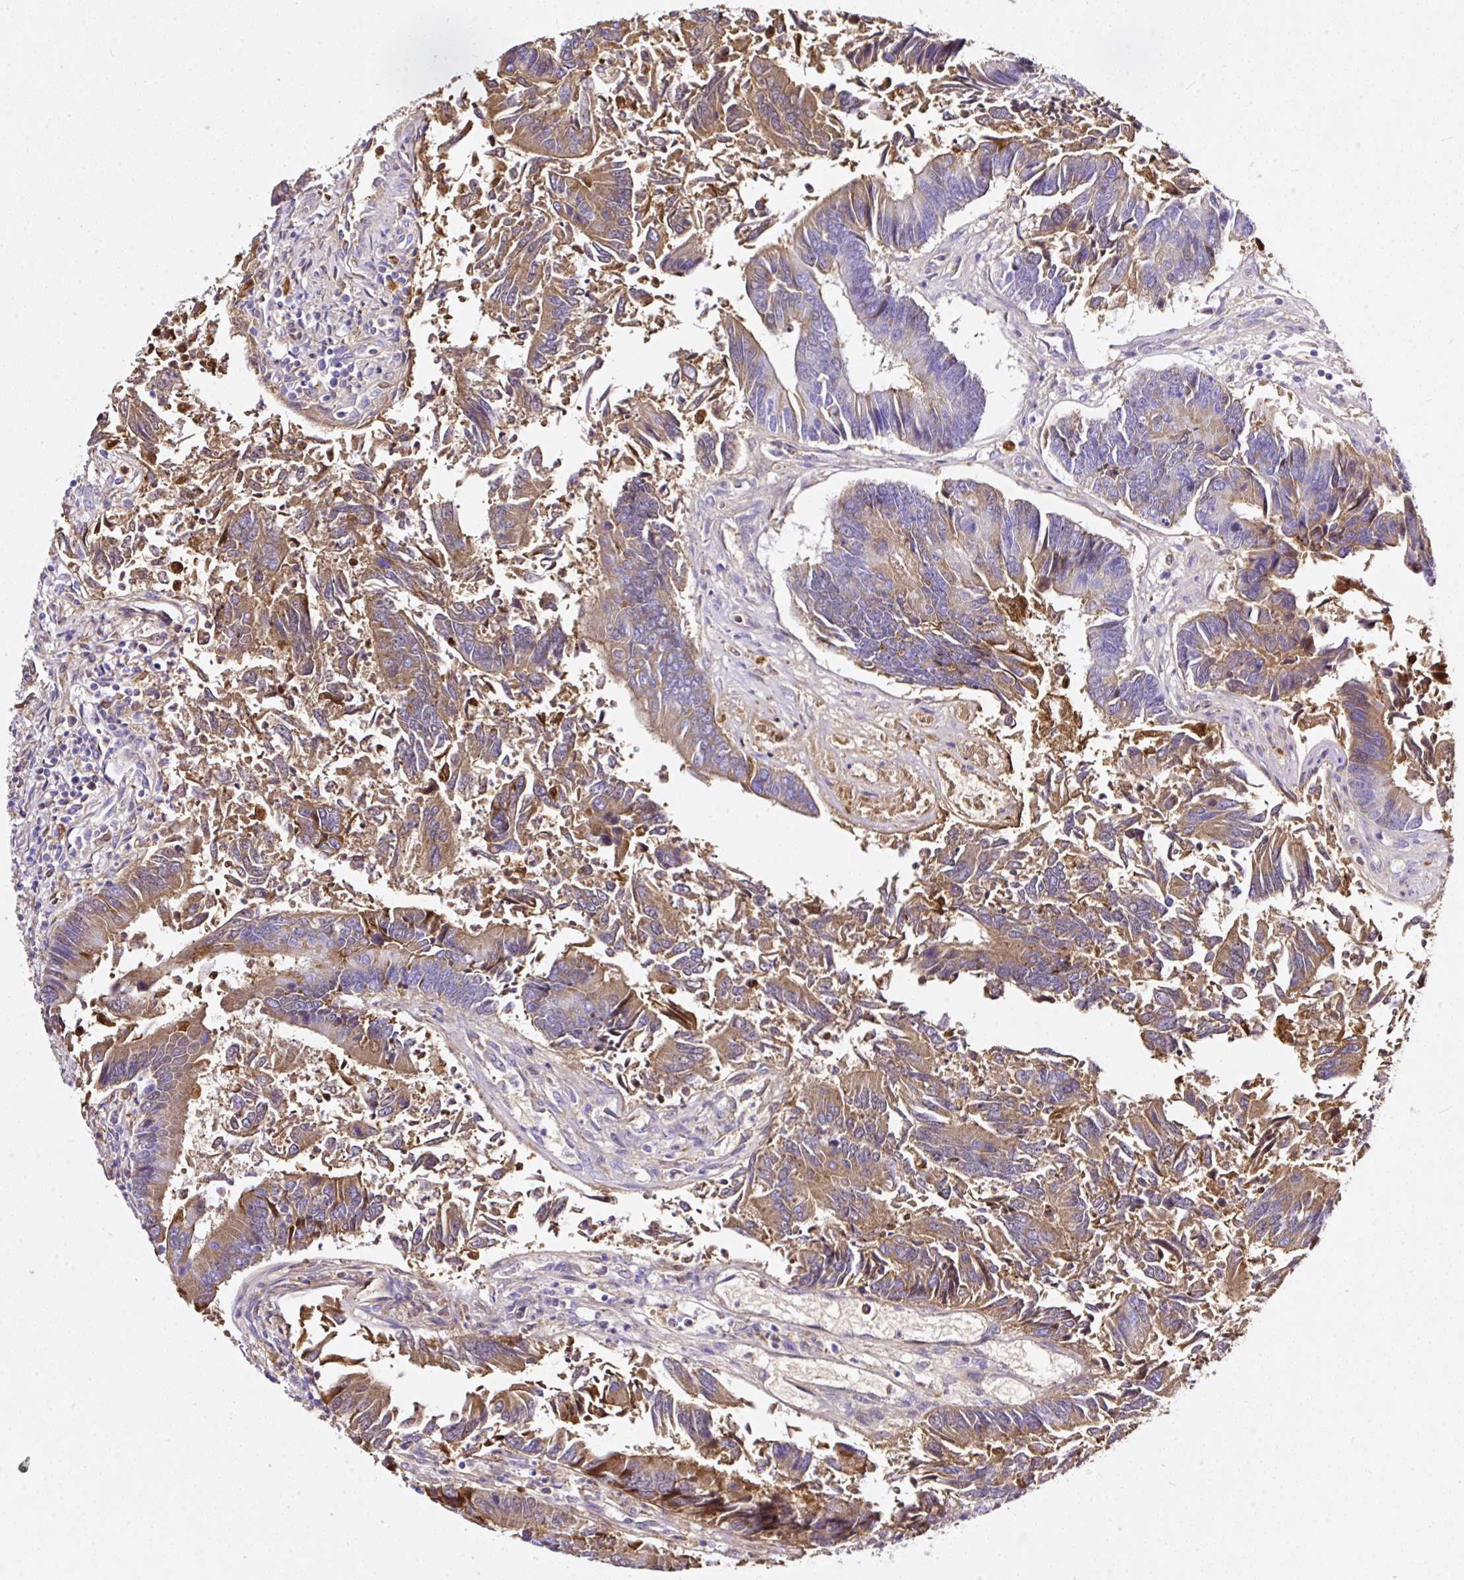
{"staining": {"intensity": "moderate", "quantity": "25%-75%", "location": "cytoplasmic/membranous"}, "tissue": "colorectal cancer", "cell_type": "Tumor cells", "image_type": "cancer", "snomed": [{"axis": "morphology", "description": "Adenocarcinoma, NOS"}, {"axis": "topography", "description": "Colon"}], "caption": "The immunohistochemical stain labels moderate cytoplasmic/membranous expression in tumor cells of colorectal cancer tissue. The protein is shown in brown color, while the nuclei are stained blue.", "gene": "CLEC3B", "patient": {"sex": "female", "age": 67}}